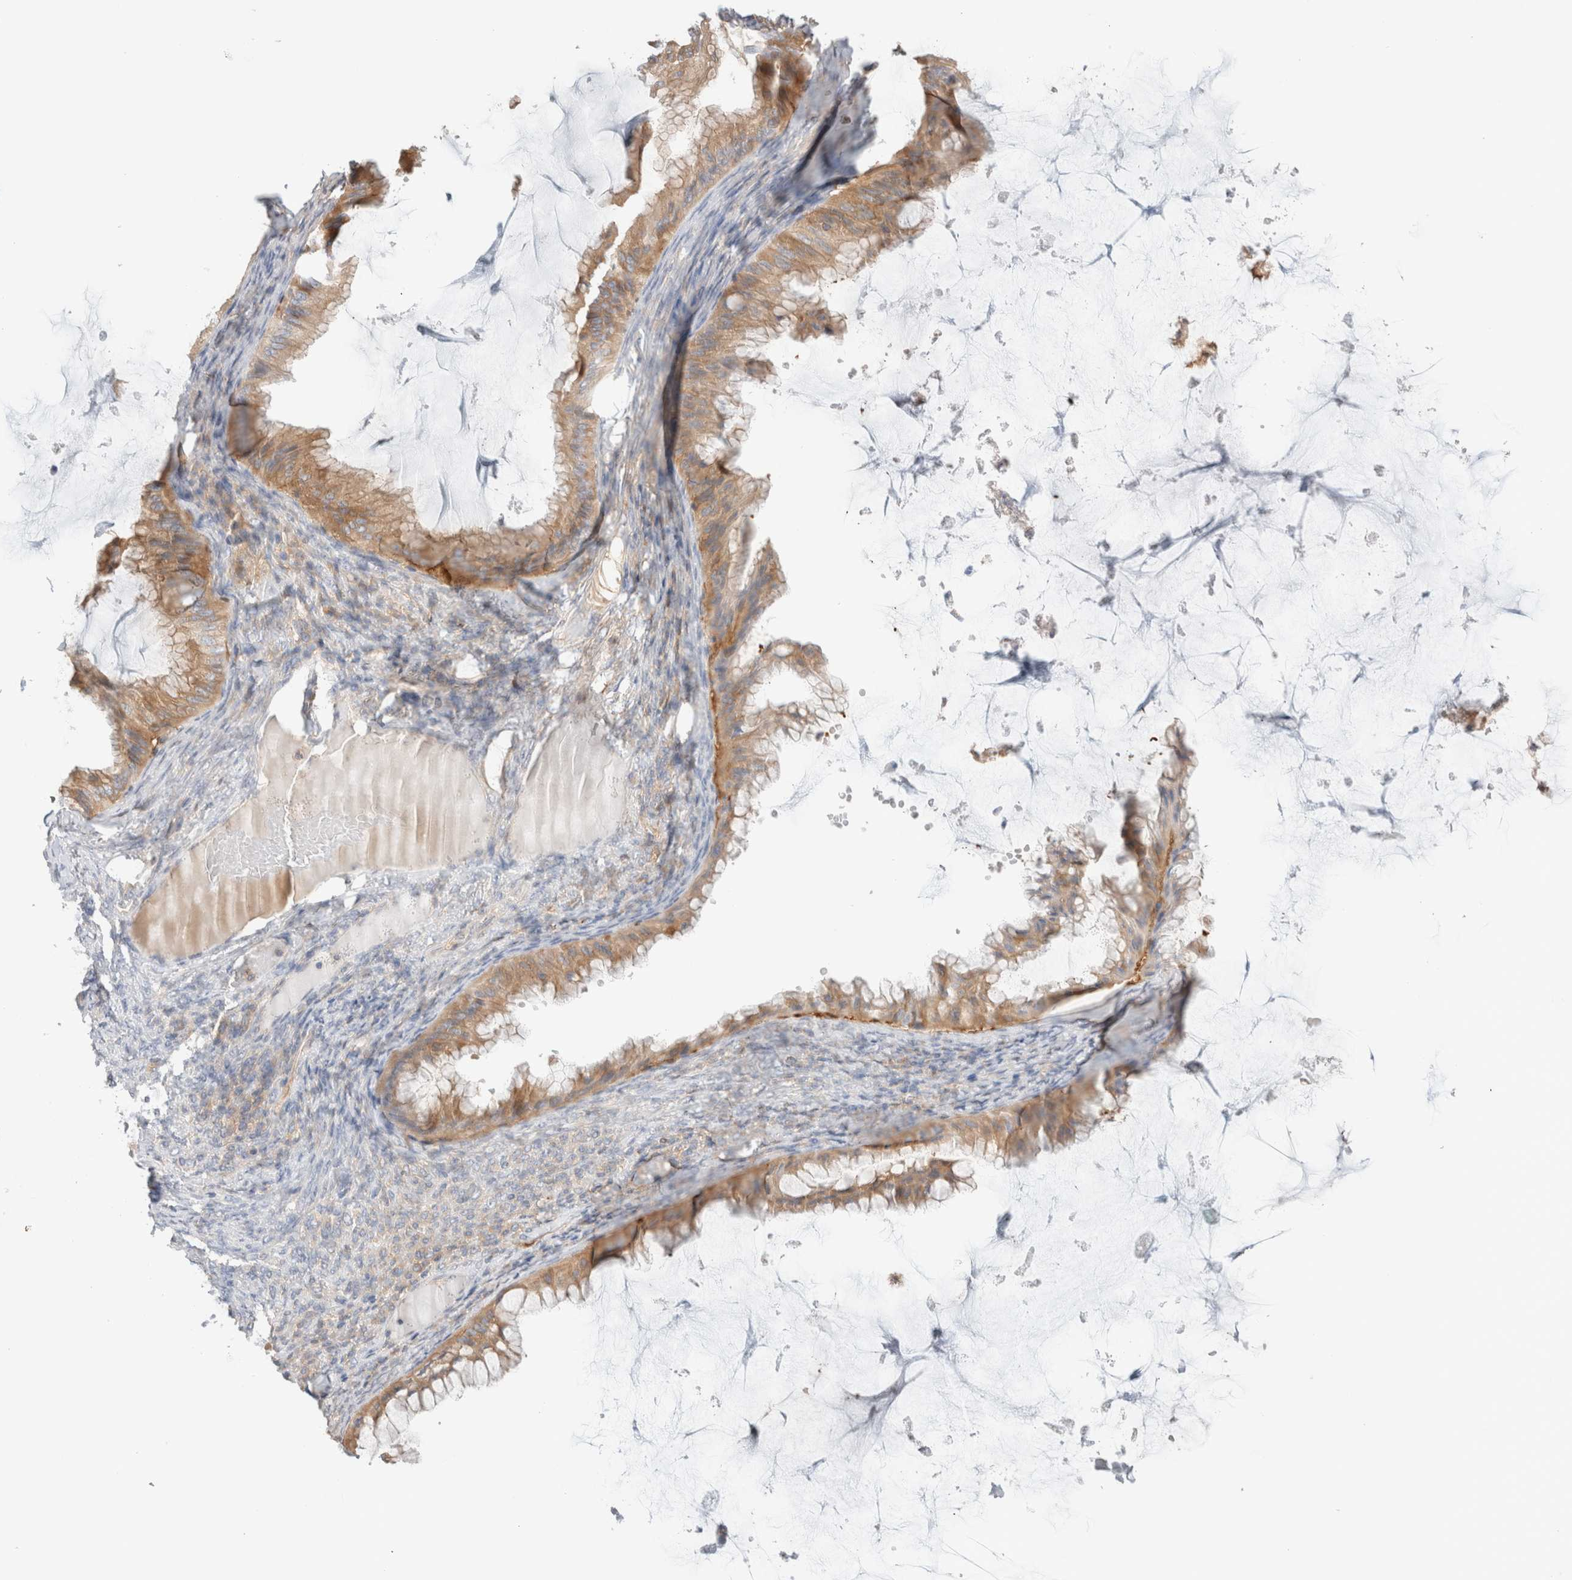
{"staining": {"intensity": "moderate", "quantity": ">75%", "location": "cytoplasmic/membranous"}, "tissue": "ovarian cancer", "cell_type": "Tumor cells", "image_type": "cancer", "snomed": [{"axis": "morphology", "description": "Cystadenocarcinoma, mucinous, NOS"}, {"axis": "topography", "description": "Ovary"}], "caption": "Immunohistochemistry (IHC) photomicrograph of ovarian mucinous cystadenocarcinoma stained for a protein (brown), which shows medium levels of moderate cytoplasmic/membranous staining in approximately >75% of tumor cells.", "gene": "KLHL14", "patient": {"sex": "female", "age": 61}}